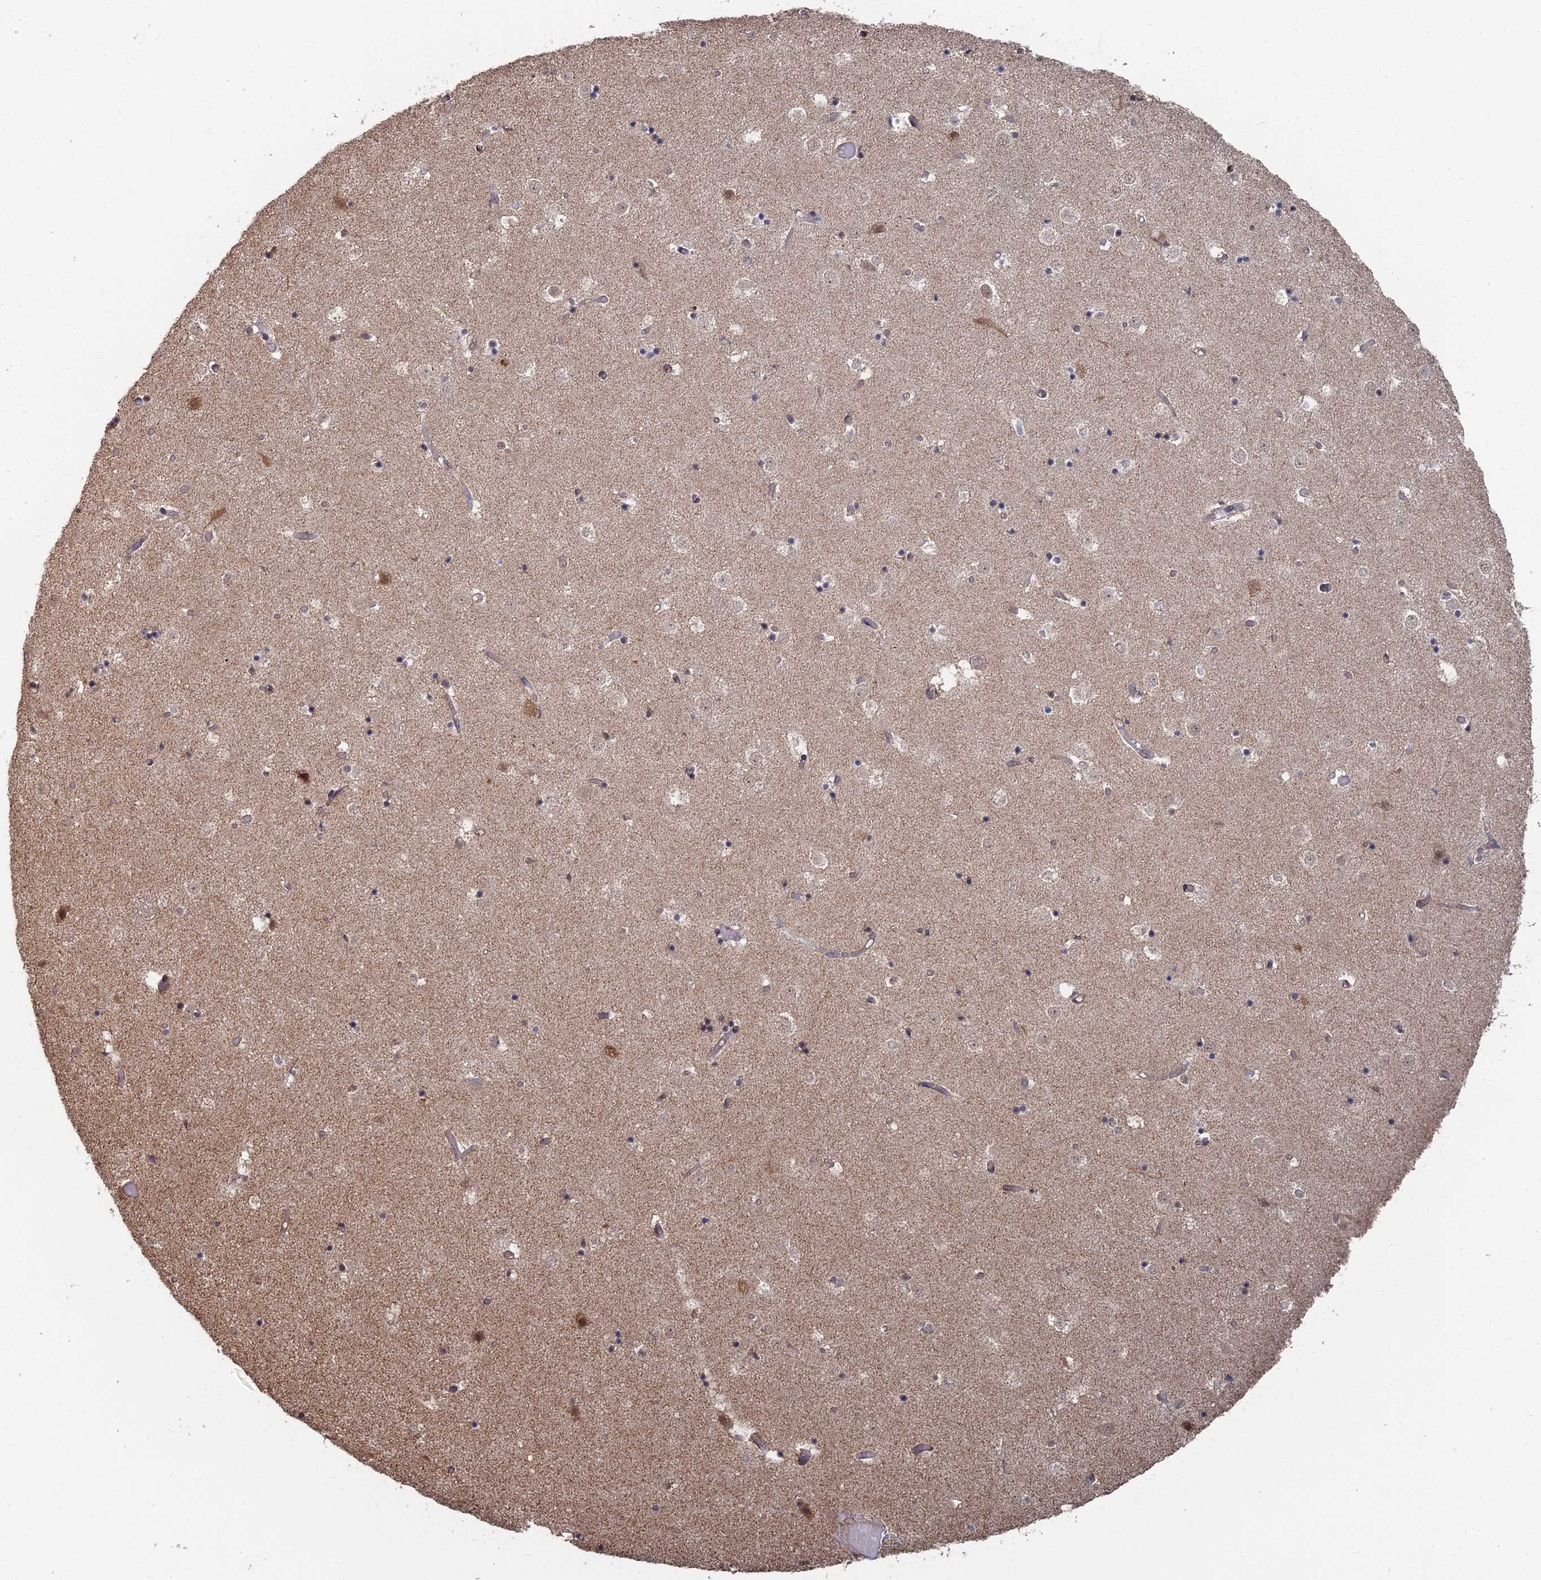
{"staining": {"intensity": "weak", "quantity": "25%-75%", "location": "cytoplasmic/membranous,nuclear"}, "tissue": "caudate", "cell_type": "Glial cells", "image_type": "normal", "snomed": [{"axis": "morphology", "description": "Normal tissue, NOS"}, {"axis": "topography", "description": "Lateral ventricle wall"}], "caption": "Immunohistochemistry micrograph of benign caudate stained for a protein (brown), which demonstrates low levels of weak cytoplasmic/membranous,nuclear positivity in about 25%-75% of glial cells.", "gene": "CCNP", "patient": {"sex": "female", "age": 52}}